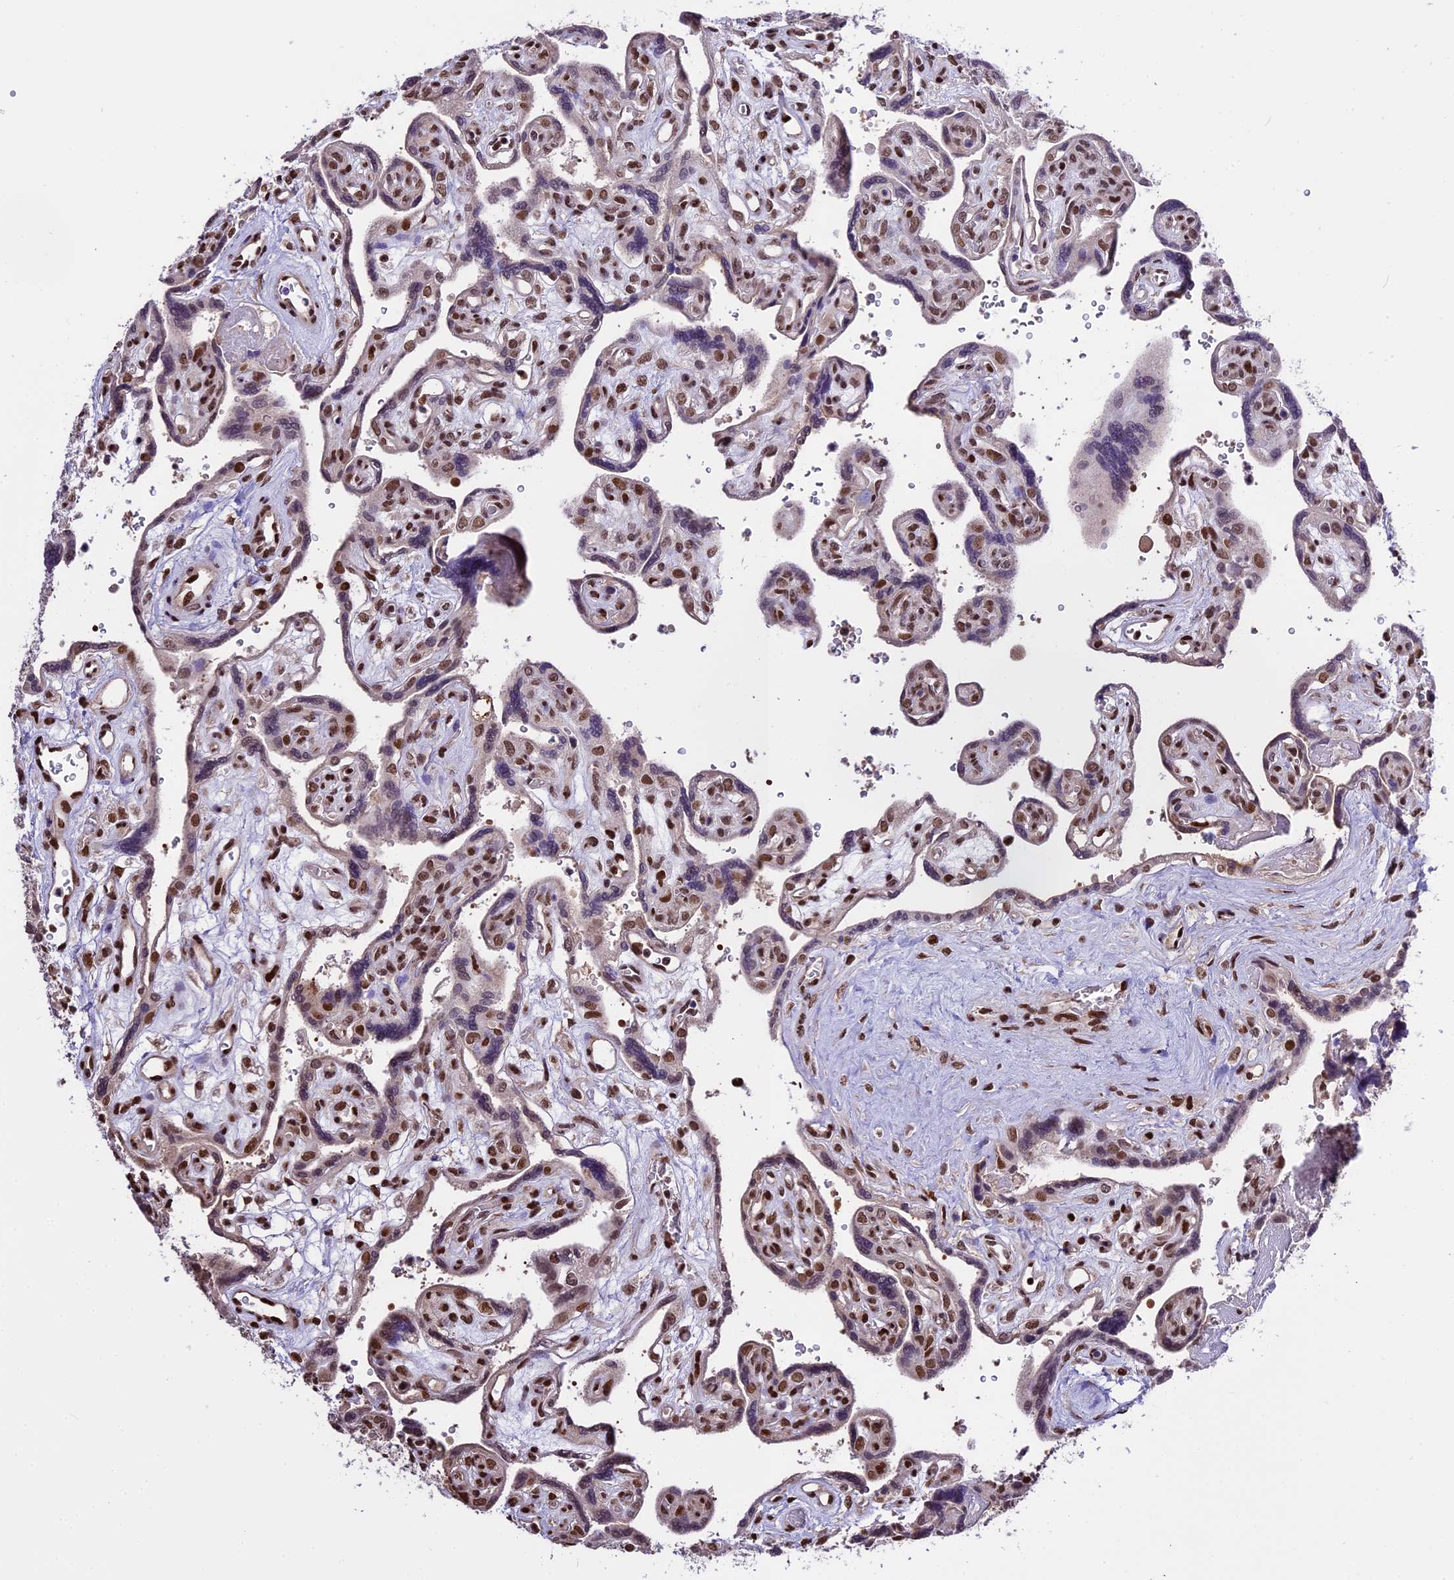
{"staining": {"intensity": "strong", "quantity": "25%-75%", "location": "nuclear"}, "tissue": "placenta", "cell_type": "Trophoblastic cells", "image_type": "normal", "snomed": [{"axis": "morphology", "description": "Normal tissue, NOS"}, {"axis": "topography", "description": "Placenta"}], "caption": "Protein staining demonstrates strong nuclear expression in approximately 25%-75% of trophoblastic cells in unremarkable placenta.", "gene": "POLR3E", "patient": {"sex": "female", "age": 39}}